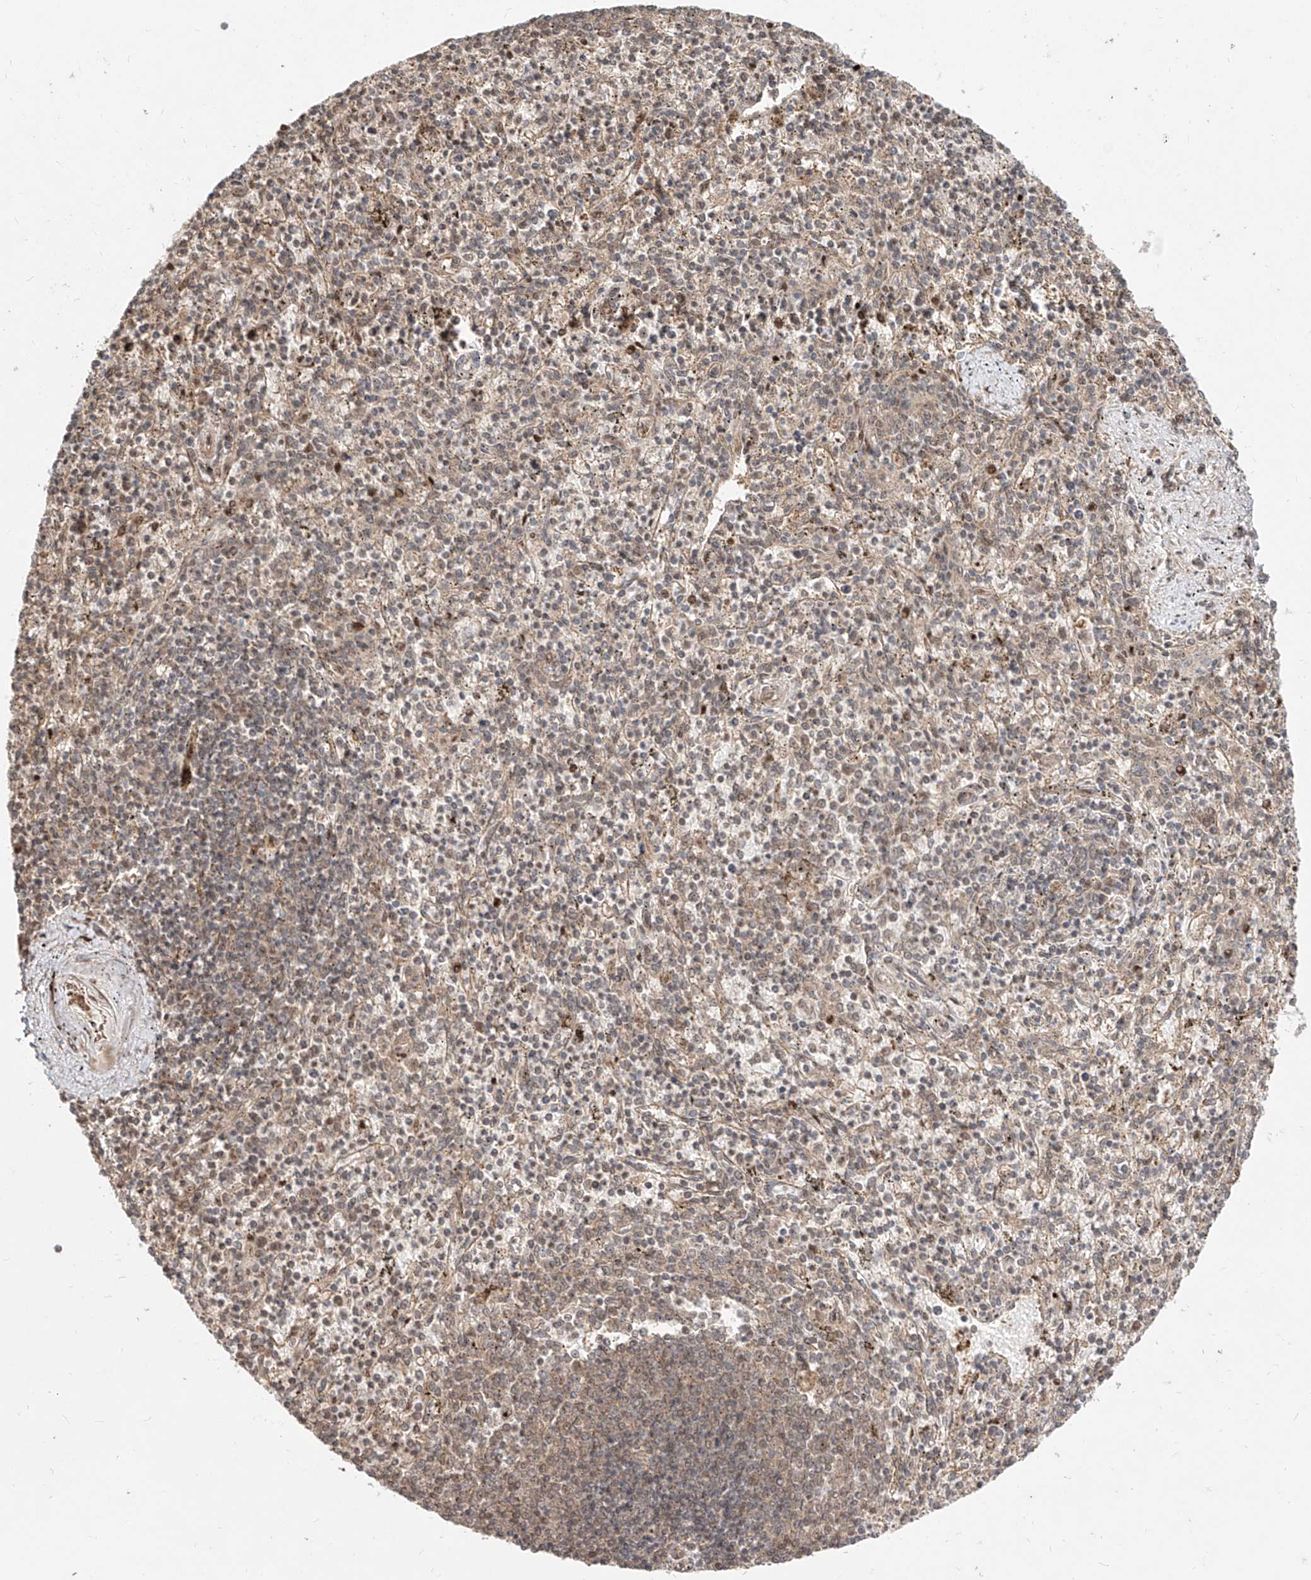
{"staining": {"intensity": "weak", "quantity": "25%-75%", "location": "nuclear"}, "tissue": "spleen", "cell_type": "Cells in red pulp", "image_type": "normal", "snomed": [{"axis": "morphology", "description": "Normal tissue, NOS"}, {"axis": "topography", "description": "Spleen"}], "caption": "Immunohistochemical staining of unremarkable human spleen reveals low levels of weak nuclear expression in approximately 25%-75% of cells in red pulp. Using DAB (3,3'-diaminobenzidine) (brown) and hematoxylin (blue) stains, captured at high magnification using brightfield microscopy.", "gene": "ZNF710", "patient": {"sex": "male", "age": 72}}